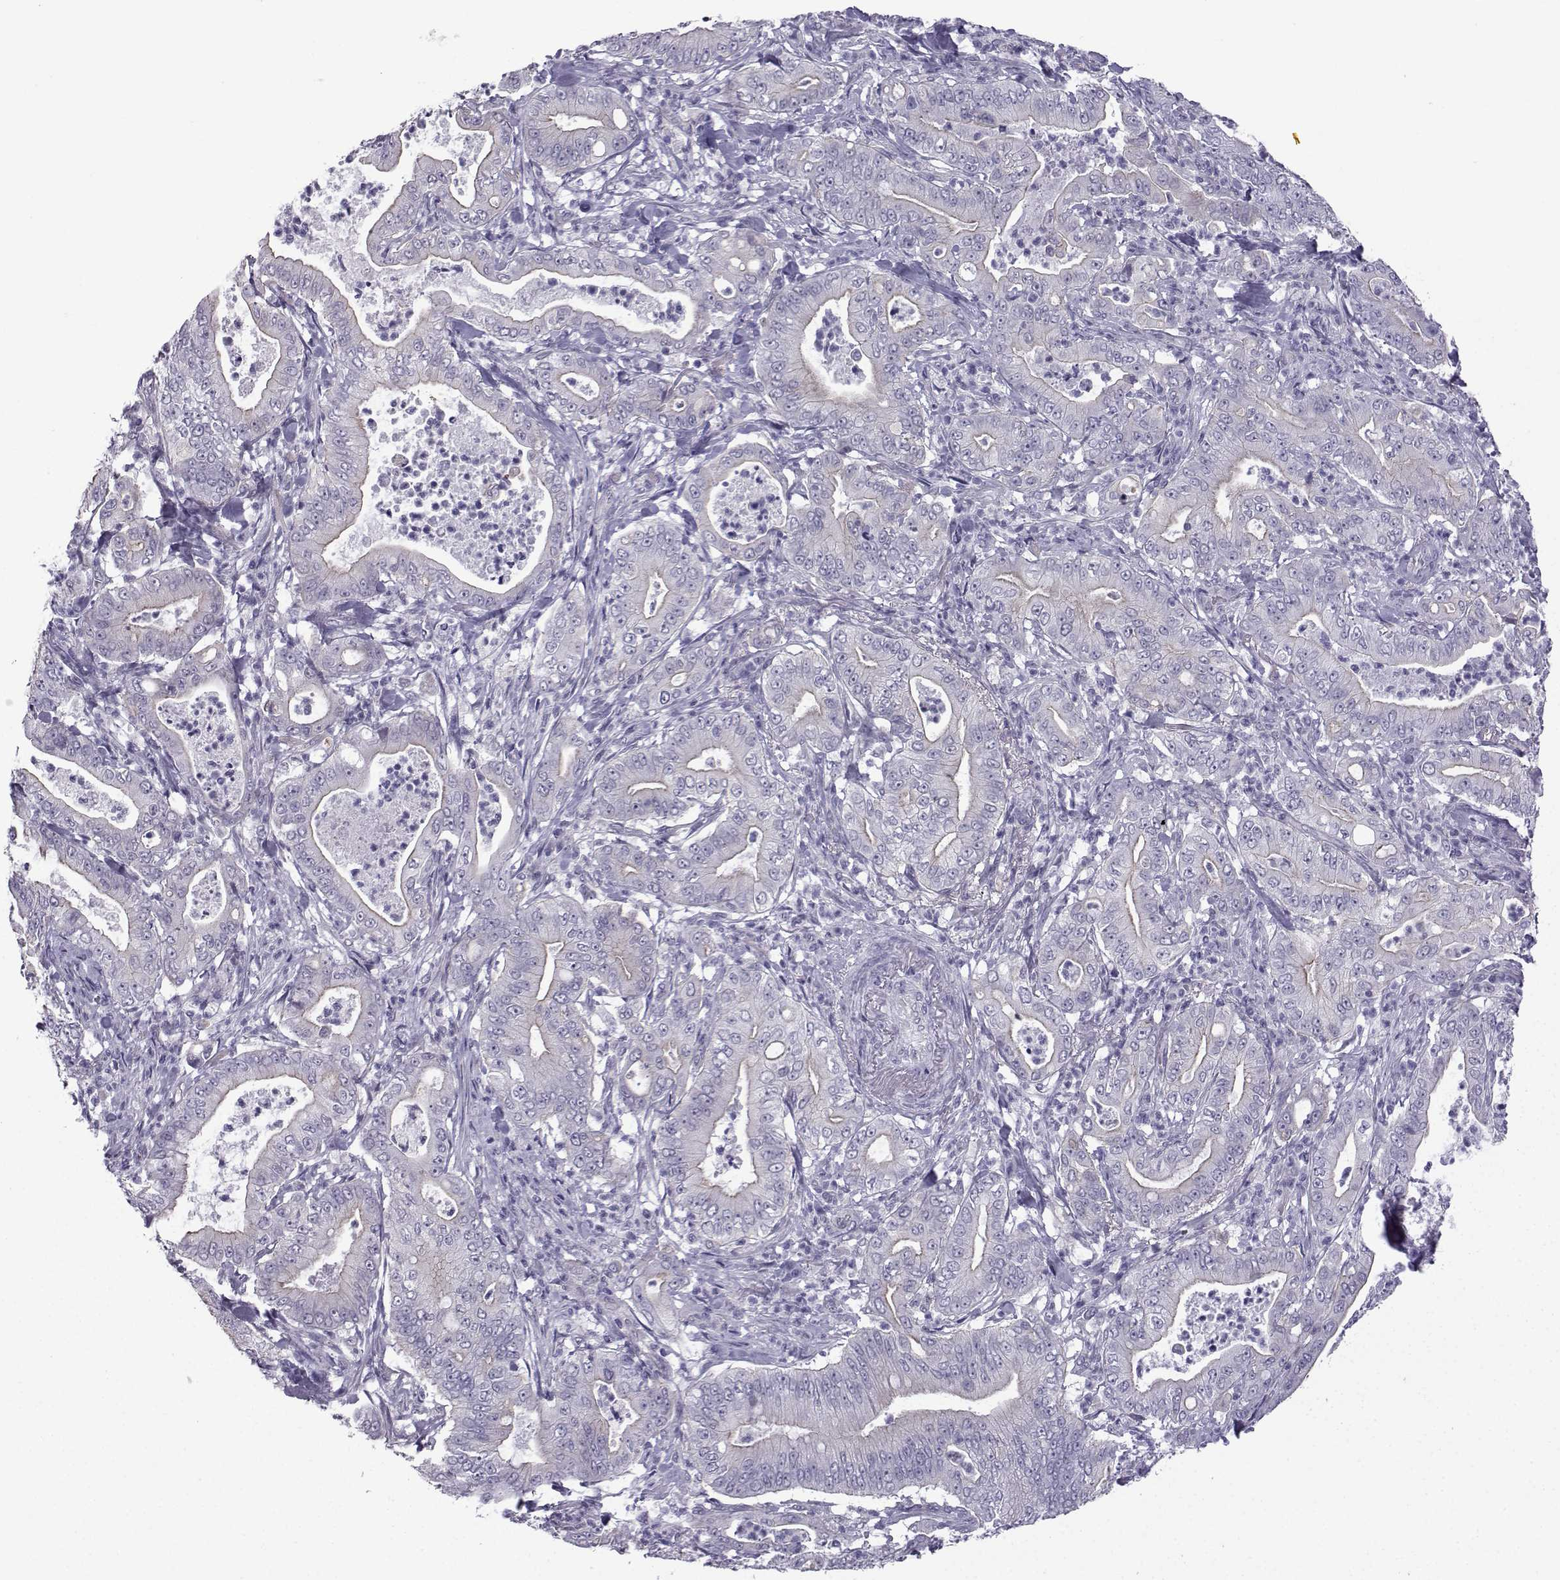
{"staining": {"intensity": "negative", "quantity": "none", "location": "none"}, "tissue": "pancreatic cancer", "cell_type": "Tumor cells", "image_type": "cancer", "snomed": [{"axis": "morphology", "description": "Adenocarcinoma, NOS"}, {"axis": "topography", "description": "Pancreas"}], "caption": "Human pancreatic cancer stained for a protein using immunohistochemistry displays no expression in tumor cells.", "gene": "CFAP53", "patient": {"sex": "male", "age": 71}}